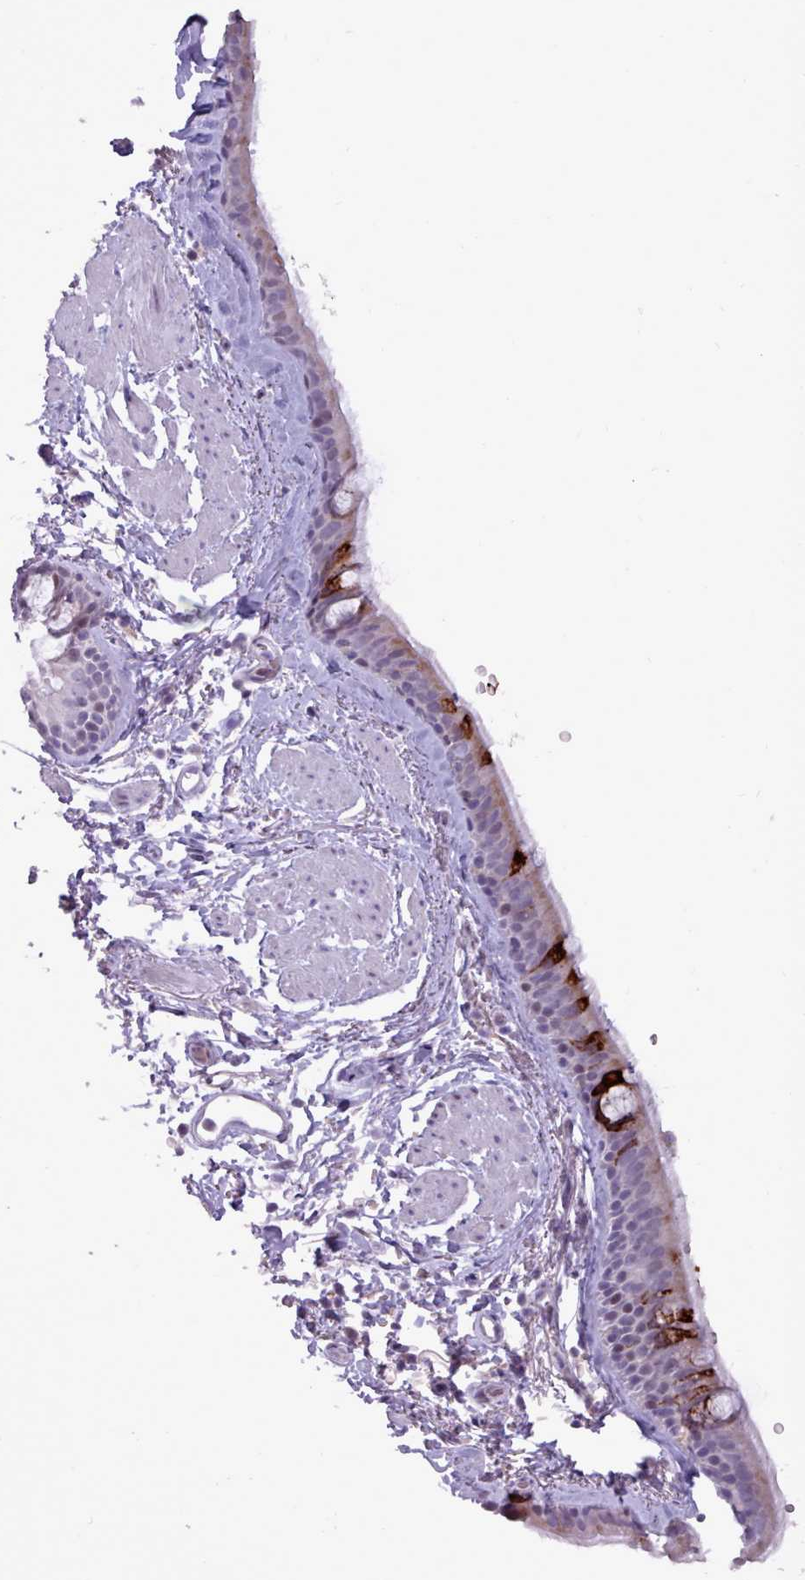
{"staining": {"intensity": "strong", "quantity": "<25%", "location": "cytoplasmic/membranous"}, "tissue": "bronchus", "cell_type": "Respiratory epithelial cells", "image_type": "normal", "snomed": [{"axis": "morphology", "description": "Normal tissue, NOS"}, {"axis": "topography", "description": "Lymph node"}, {"axis": "topography", "description": "Cartilage tissue"}, {"axis": "topography", "description": "Bronchus"}], "caption": "Bronchus was stained to show a protein in brown. There is medium levels of strong cytoplasmic/membranous expression in approximately <25% of respiratory epithelial cells. (Stains: DAB (3,3'-diaminobenzidine) in brown, nuclei in blue, Microscopy: brightfield microscopy at high magnification).", "gene": "BDKRB2", "patient": {"sex": "female", "age": 70}}